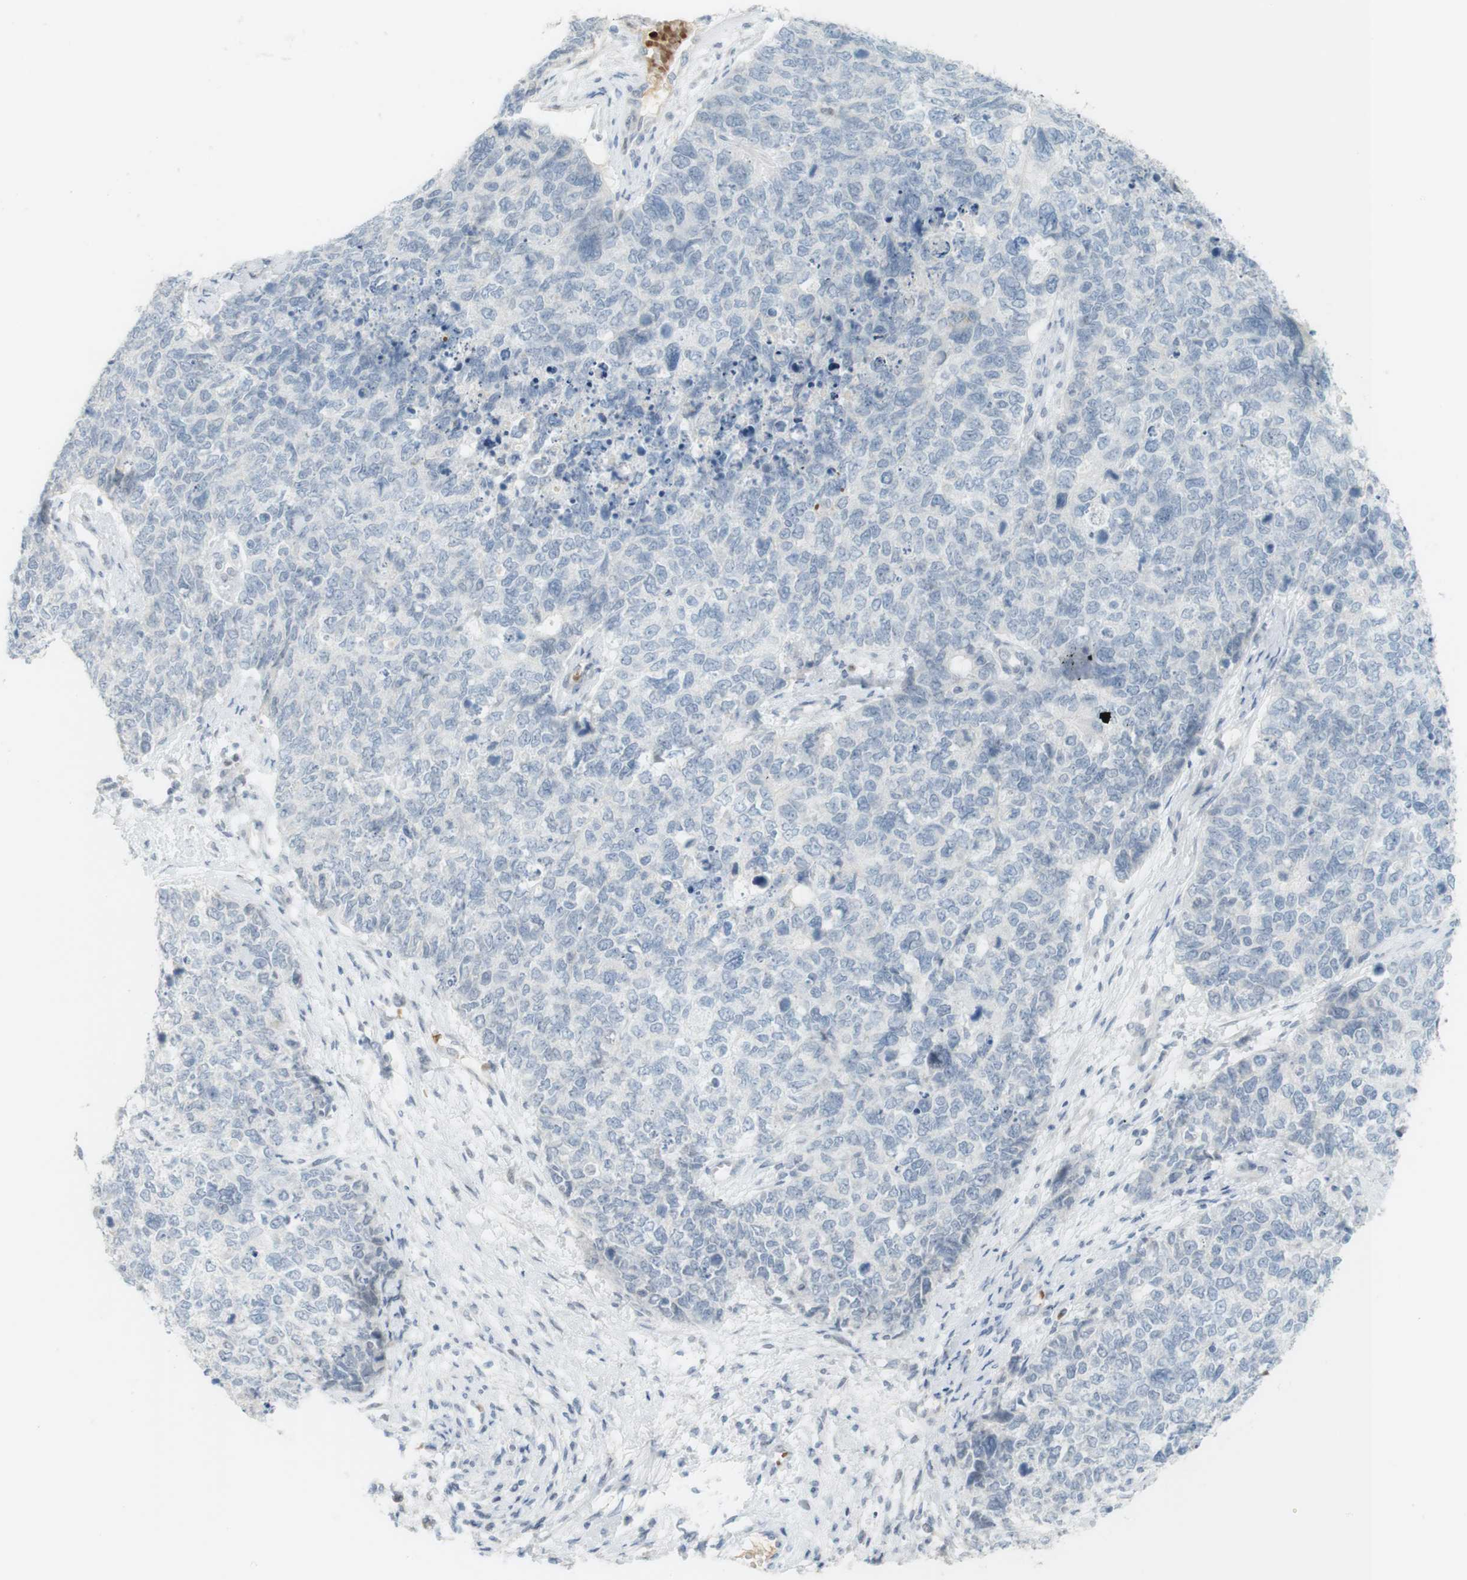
{"staining": {"intensity": "negative", "quantity": "none", "location": "none"}, "tissue": "cervical cancer", "cell_type": "Tumor cells", "image_type": "cancer", "snomed": [{"axis": "morphology", "description": "Squamous cell carcinoma, NOS"}, {"axis": "topography", "description": "Cervix"}], "caption": "The image reveals no significant positivity in tumor cells of cervical cancer (squamous cell carcinoma). Nuclei are stained in blue.", "gene": "DMC1", "patient": {"sex": "female", "age": 63}}